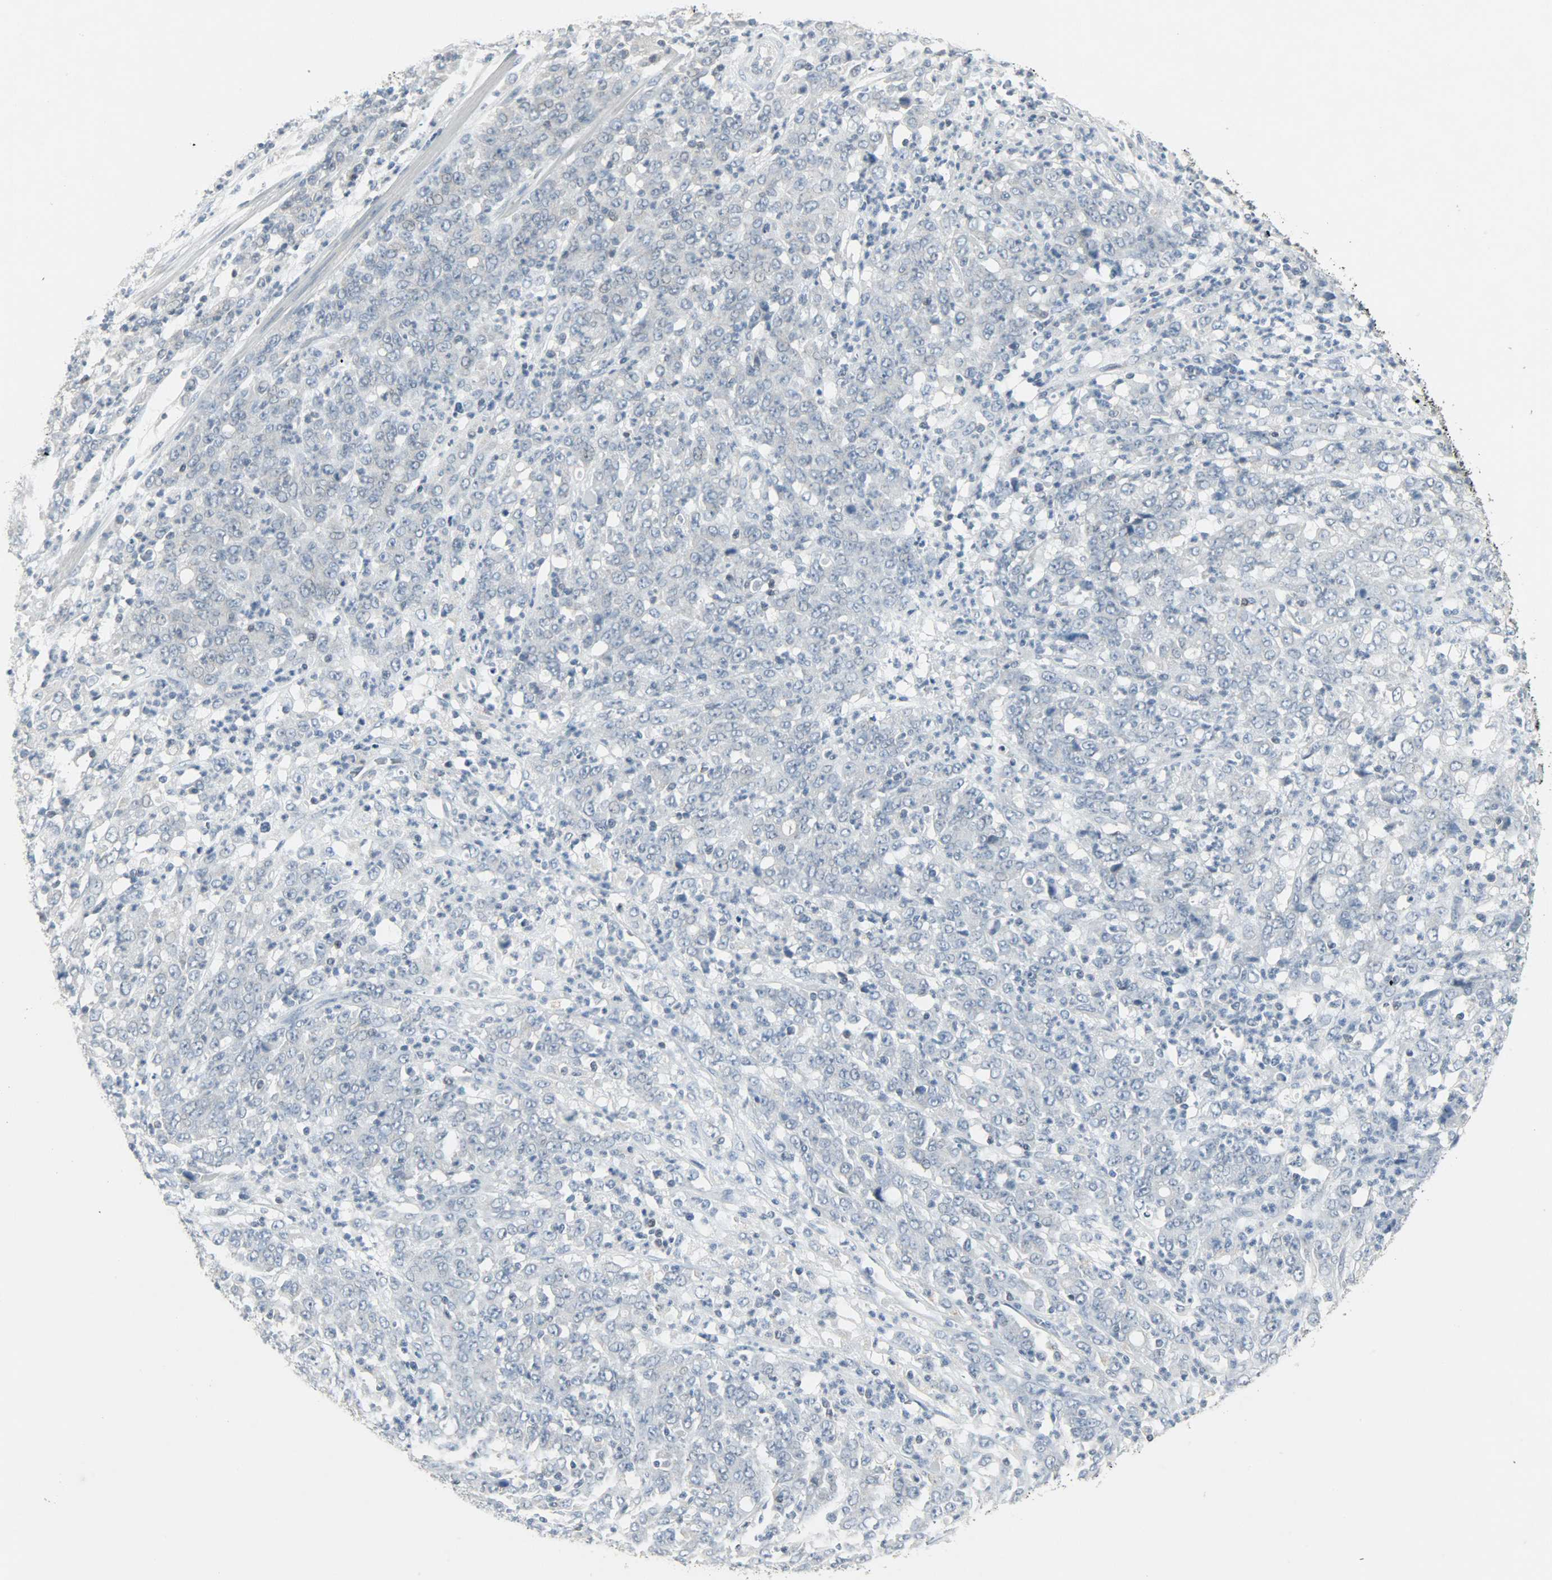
{"staining": {"intensity": "negative", "quantity": "none", "location": "none"}, "tissue": "stomach cancer", "cell_type": "Tumor cells", "image_type": "cancer", "snomed": [{"axis": "morphology", "description": "Adenocarcinoma, NOS"}, {"axis": "topography", "description": "Stomach, lower"}], "caption": "Immunohistochemistry of stomach adenocarcinoma demonstrates no staining in tumor cells. (DAB IHC, high magnification).", "gene": "CAMK4", "patient": {"sex": "female", "age": 71}}